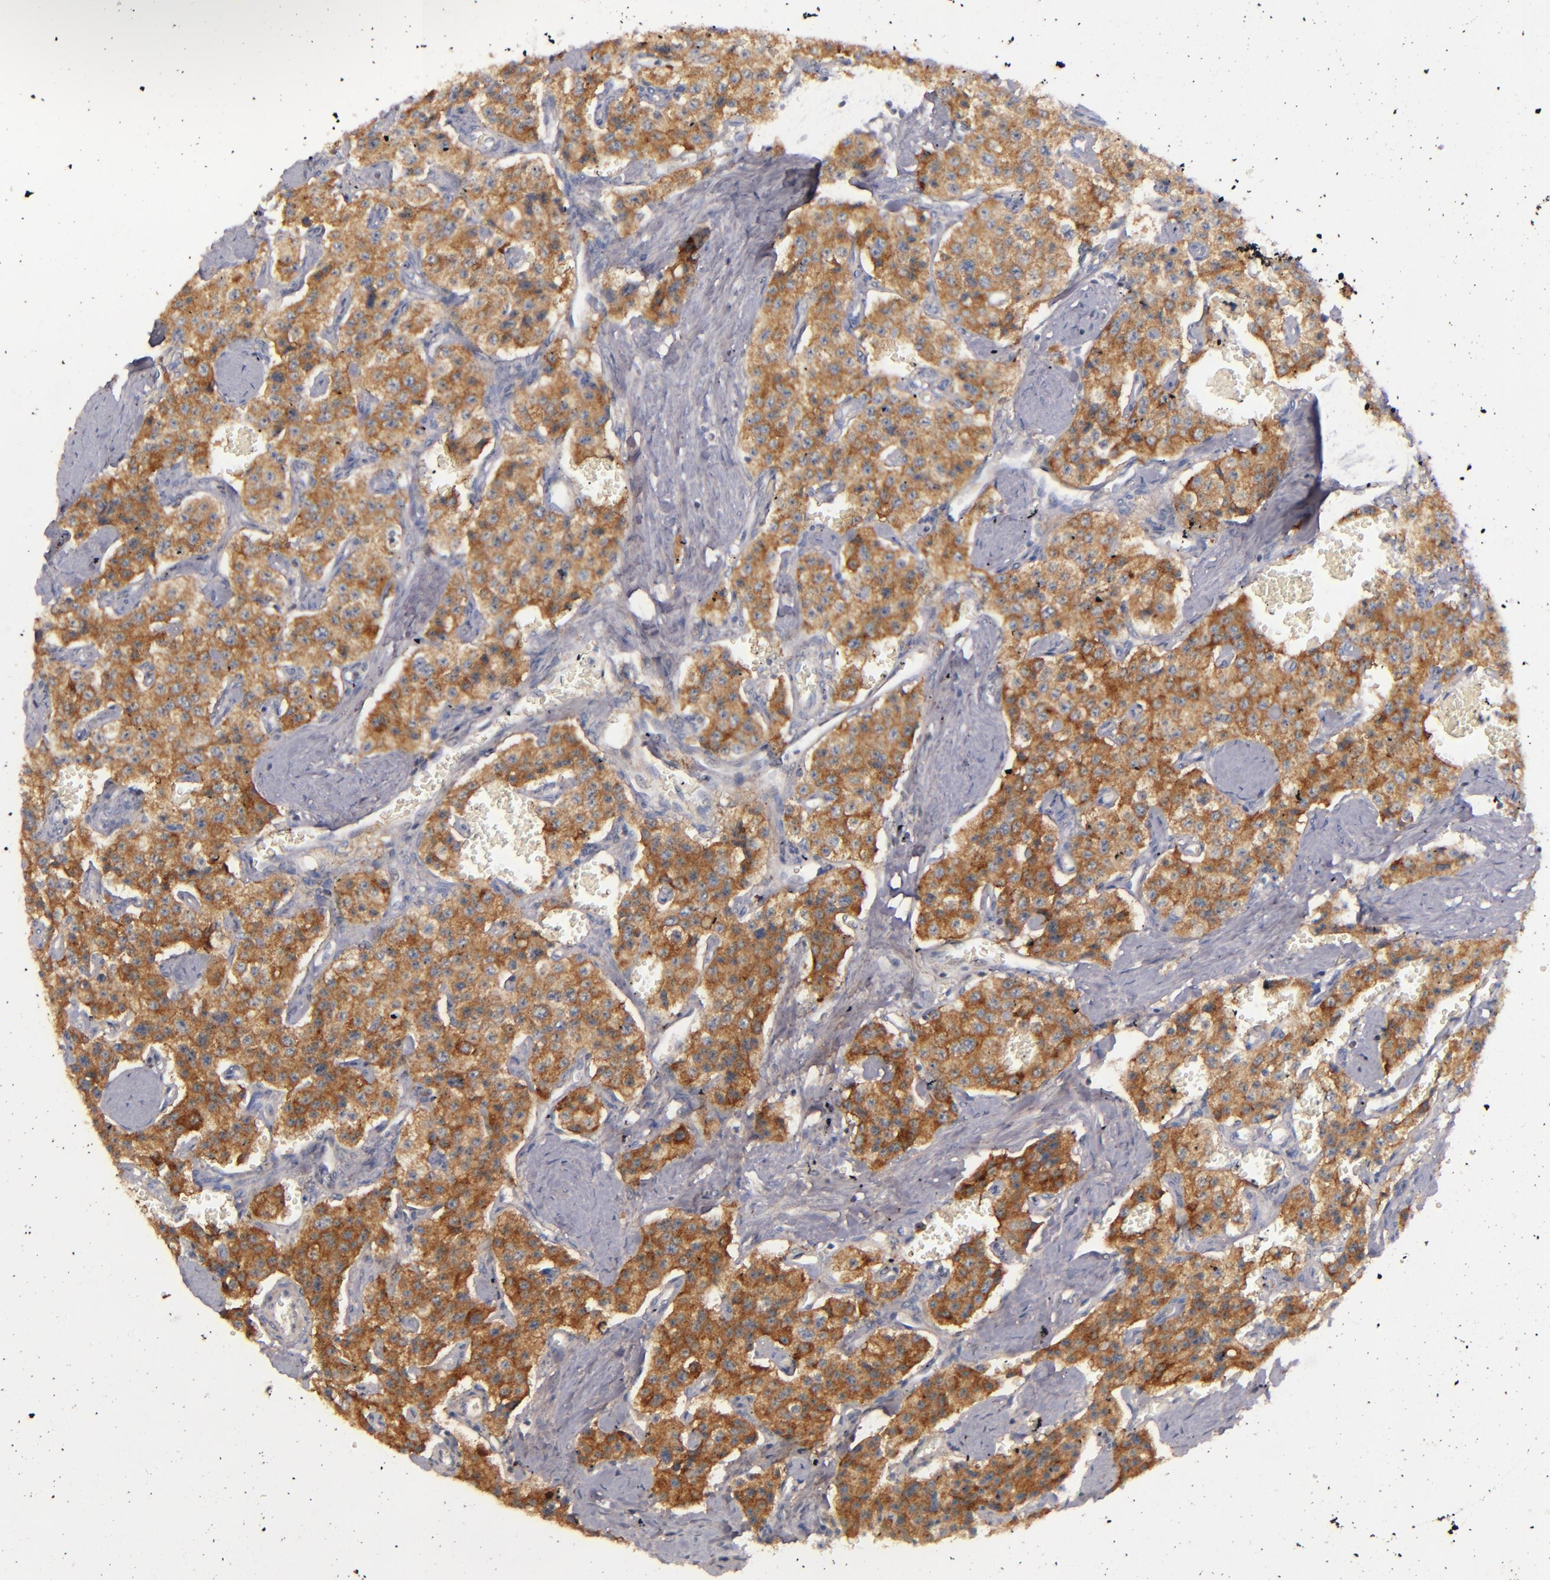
{"staining": {"intensity": "moderate", "quantity": ">75%", "location": "cytoplasmic/membranous"}, "tissue": "carcinoid", "cell_type": "Tumor cells", "image_type": "cancer", "snomed": [{"axis": "morphology", "description": "Carcinoid, malignant, NOS"}, {"axis": "topography", "description": "Small intestine"}], "caption": "High-power microscopy captured an IHC micrograph of carcinoid, revealing moderate cytoplasmic/membranous expression in about >75% of tumor cells.", "gene": "SYP", "patient": {"sex": "male", "age": 52}}